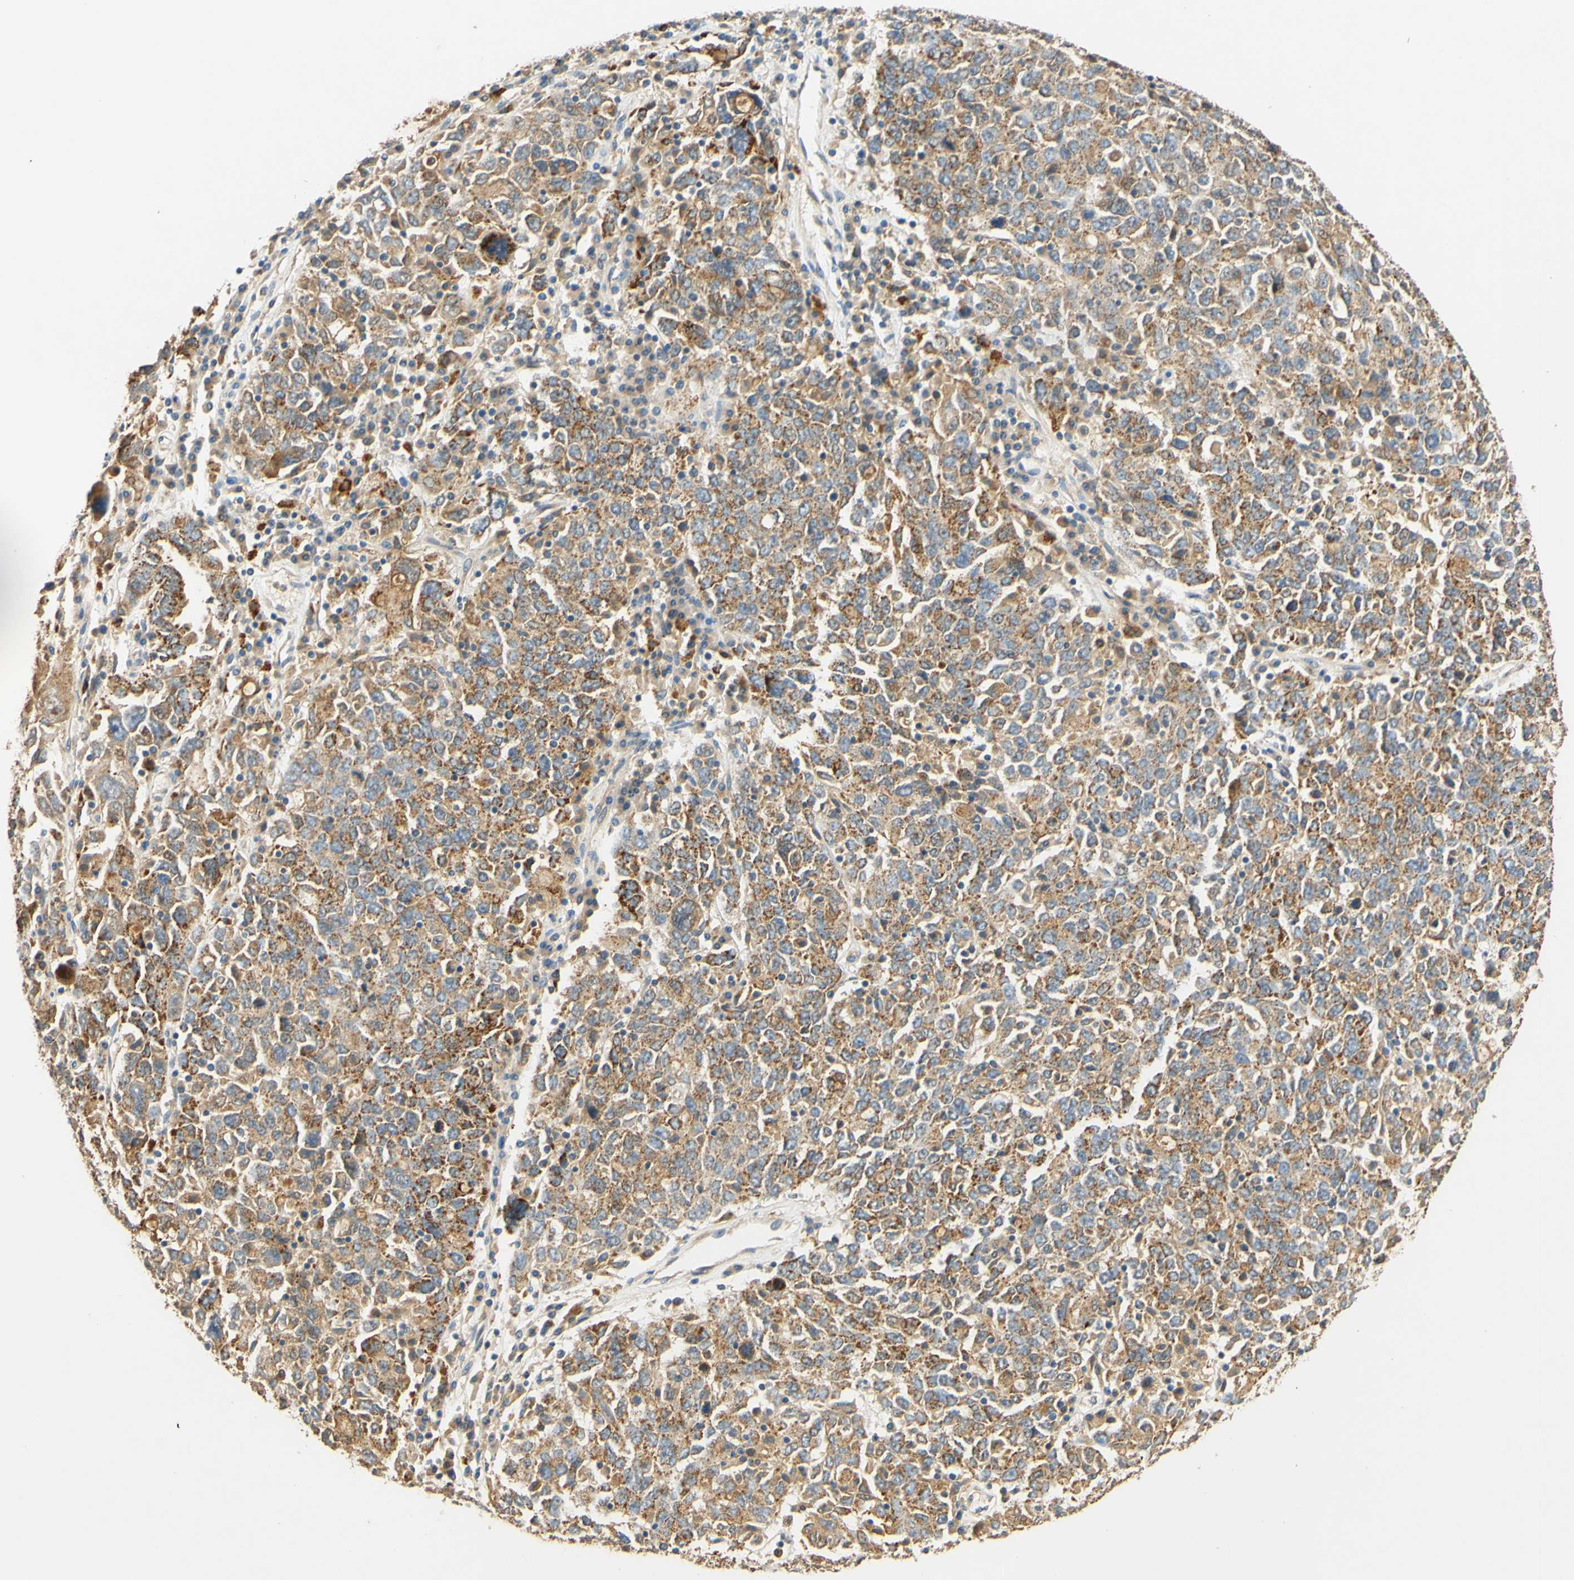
{"staining": {"intensity": "moderate", "quantity": ">75%", "location": "cytoplasmic/membranous"}, "tissue": "ovarian cancer", "cell_type": "Tumor cells", "image_type": "cancer", "snomed": [{"axis": "morphology", "description": "Carcinoma, endometroid"}, {"axis": "topography", "description": "Ovary"}], "caption": "Immunohistochemical staining of endometroid carcinoma (ovarian) demonstrates moderate cytoplasmic/membranous protein positivity in about >75% of tumor cells. Immunohistochemistry (ihc) stains the protein in brown and the nuclei are stained blue.", "gene": "ENTREP2", "patient": {"sex": "female", "age": 62}}